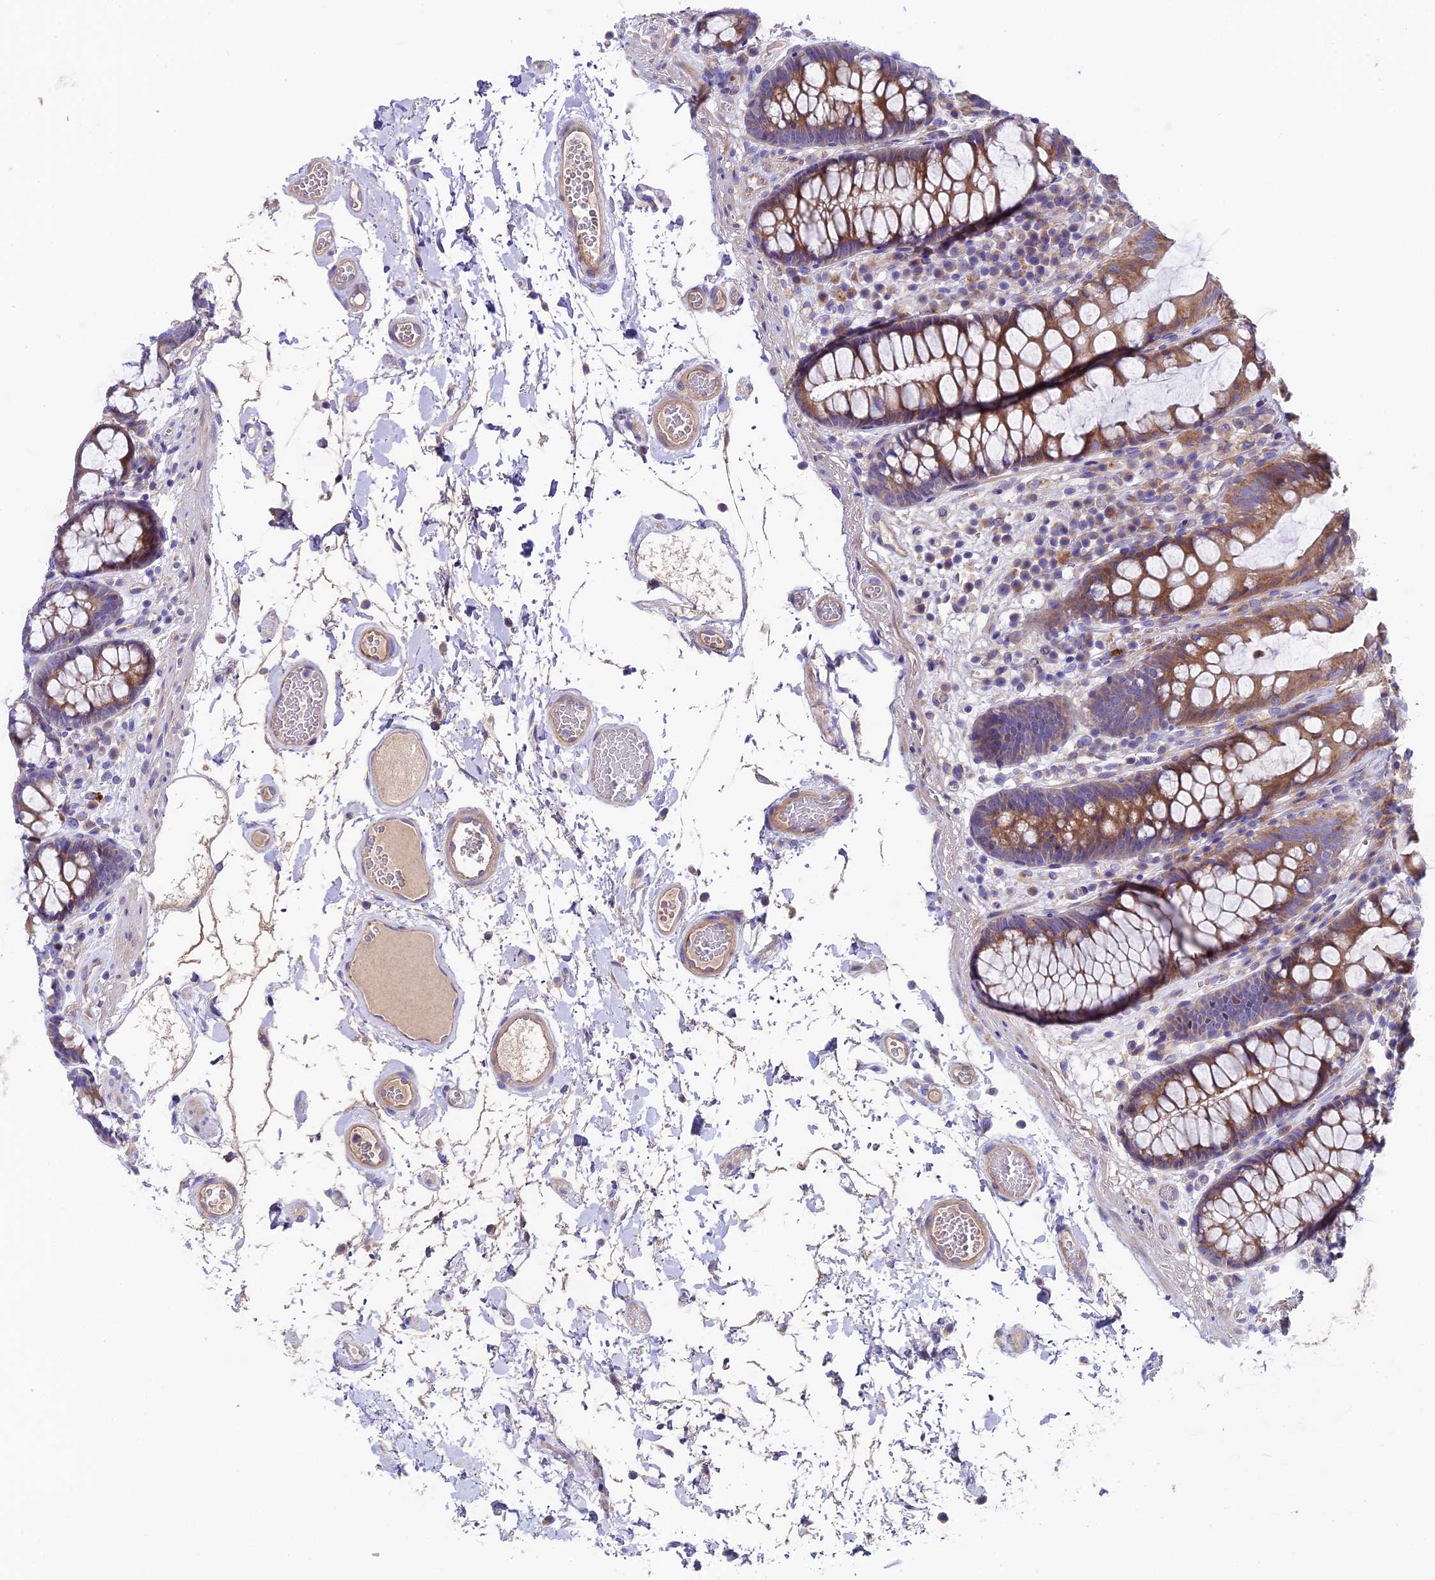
{"staining": {"intensity": "weak", "quantity": ">75%", "location": "cytoplasmic/membranous"}, "tissue": "colon", "cell_type": "Endothelial cells", "image_type": "normal", "snomed": [{"axis": "morphology", "description": "Normal tissue, NOS"}, {"axis": "topography", "description": "Colon"}], "caption": "Weak cytoplasmic/membranous protein positivity is appreciated in approximately >75% of endothelial cells in colon.", "gene": "PIGU", "patient": {"sex": "male", "age": 84}}